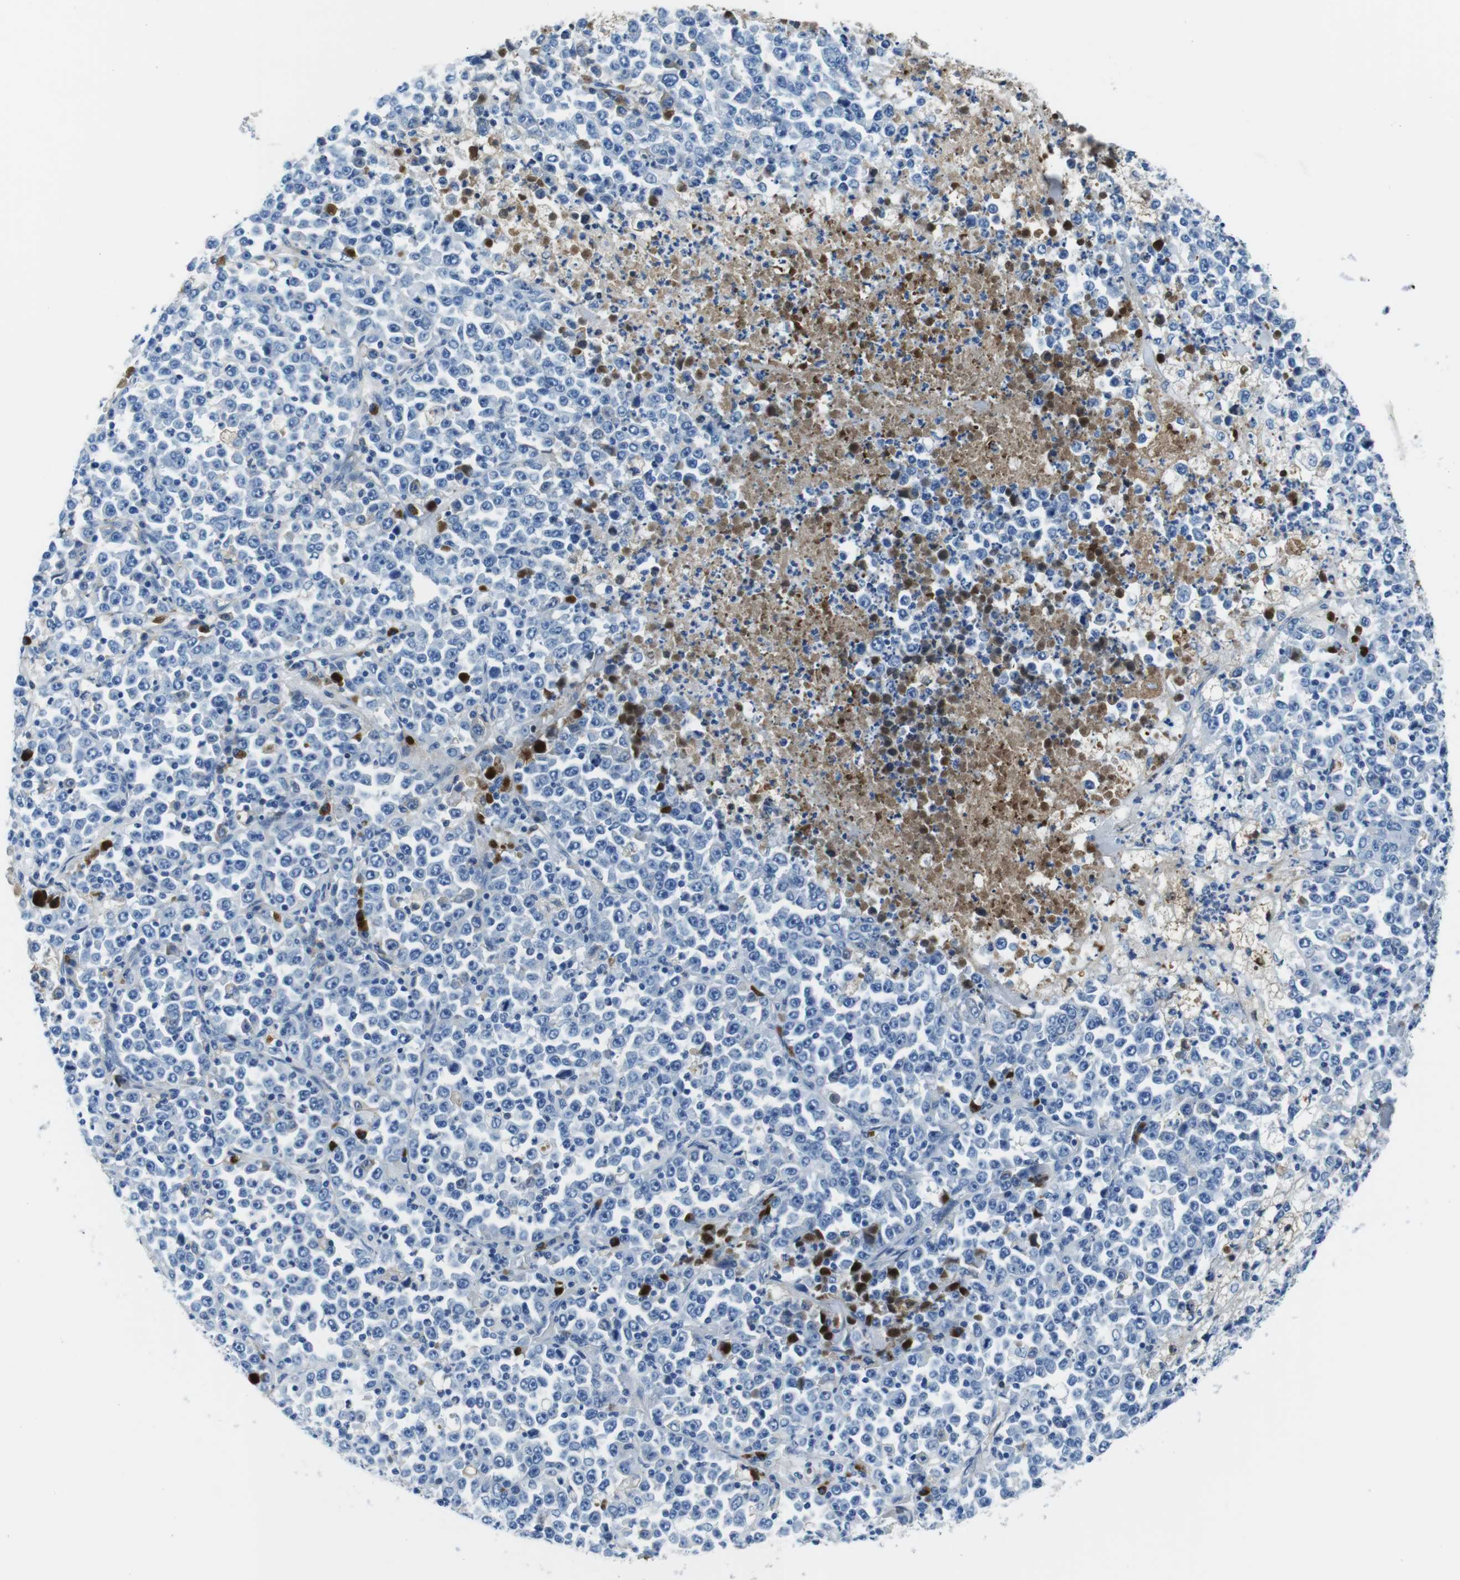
{"staining": {"intensity": "negative", "quantity": "none", "location": "none"}, "tissue": "stomach cancer", "cell_type": "Tumor cells", "image_type": "cancer", "snomed": [{"axis": "morphology", "description": "Normal tissue, NOS"}, {"axis": "morphology", "description": "Adenocarcinoma, NOS"}, {"axis": "topography", "description": "Stomach, upper"}, {"axis": "topography", "description": "Stomach"}], "caption": "High magnification brightfield microscopy of adenocarcinoma (stomach) stained with DAB (brown) and counterstained with hematoxylin (blue): tumor cells show no significant positivity.", "gene": "IGKC", "patient": {"sex": "male", "age": 59}}